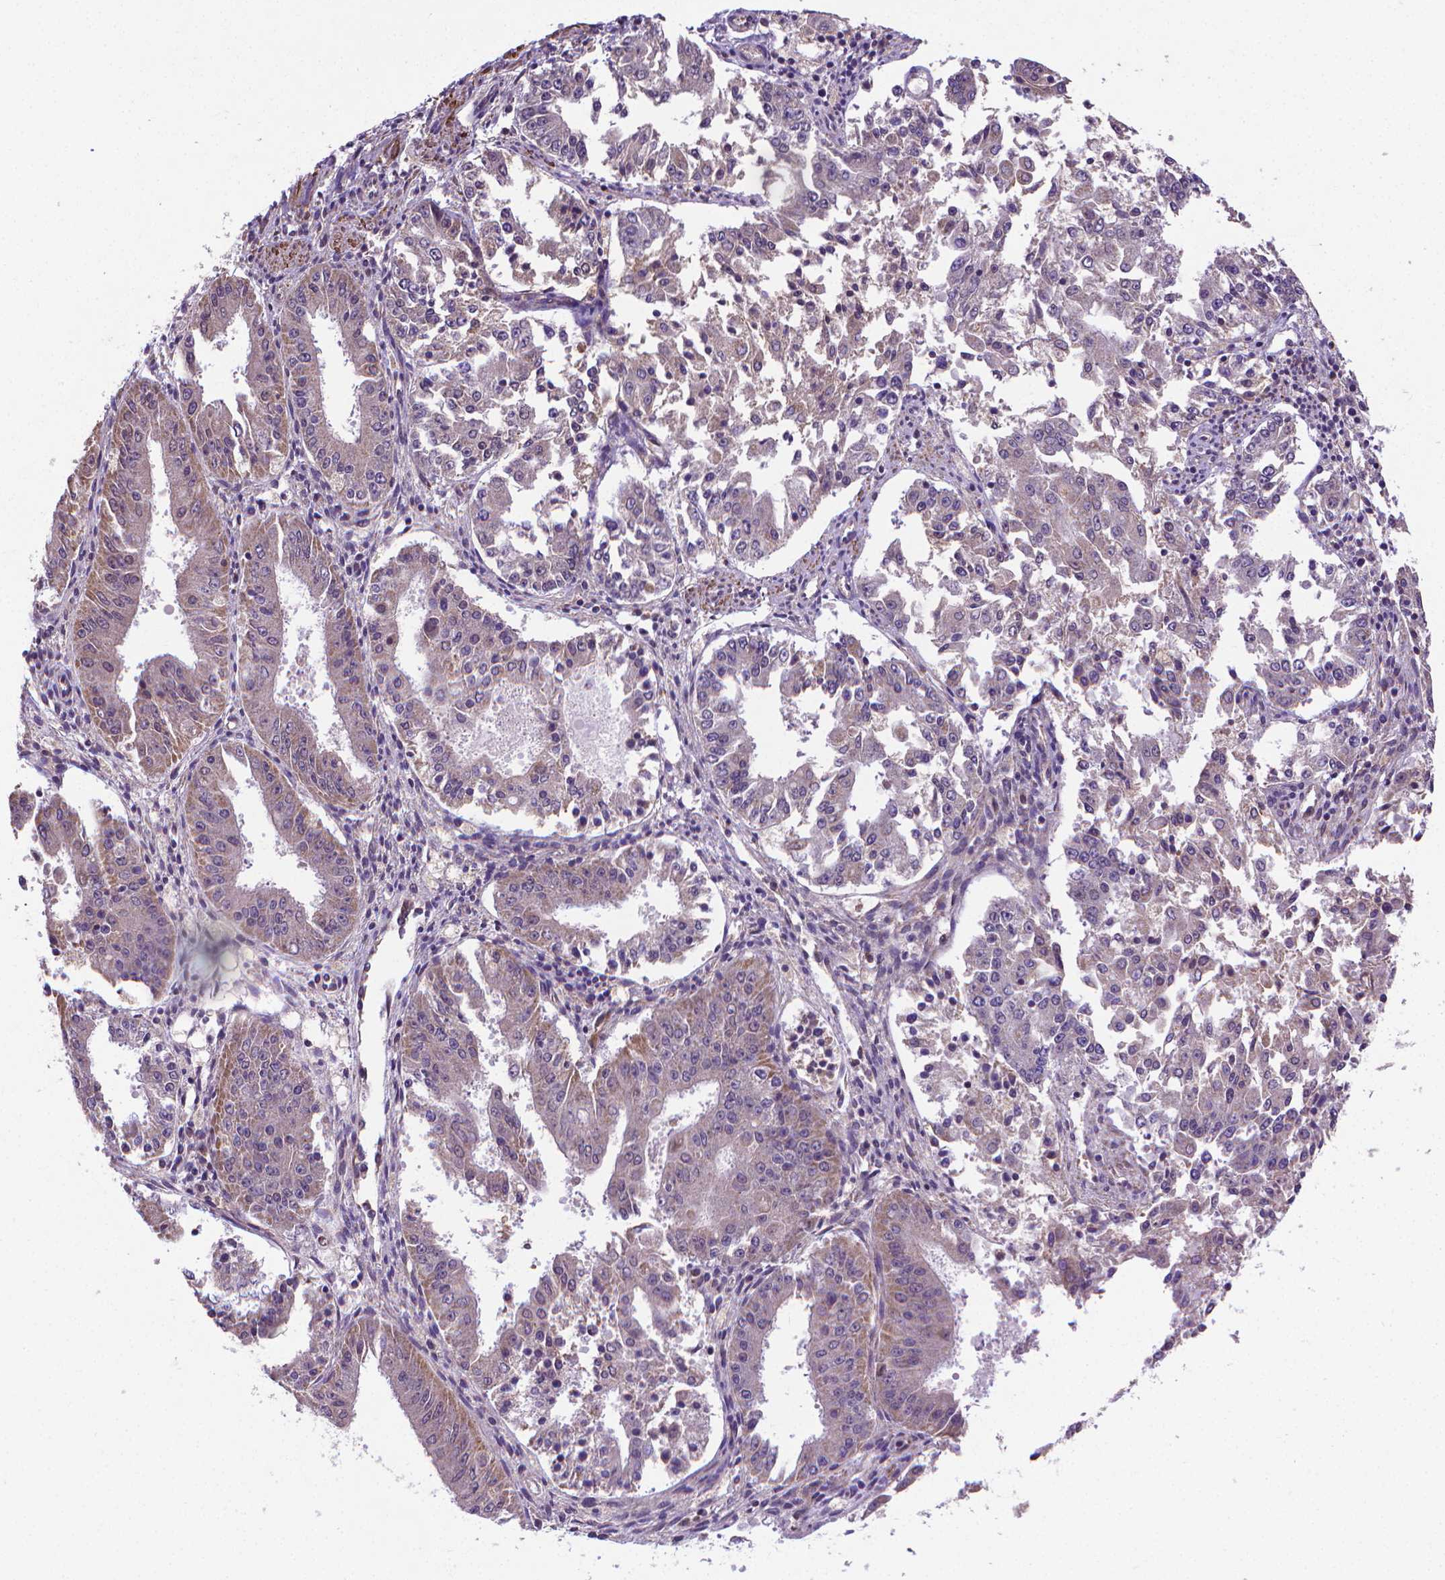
{"staining": {"intensity": "weak", "quantity": "<25%", "location": "cytoplasmic/membranous"}, "tissue": "ovarian cancer", "cell_type": "Tumor cells", "image_type": "cancer", "snomed": [{"axis": "morphology", "description": "Carcinoma, endometroid"}, {"axis": "topography", "description": "Ovary"}], "caption": "Image shows no significant protein expression in tumor cells of ovarian cancer.", "gene": "GPR63", "patient": {"sex": "female", "age": 42}}